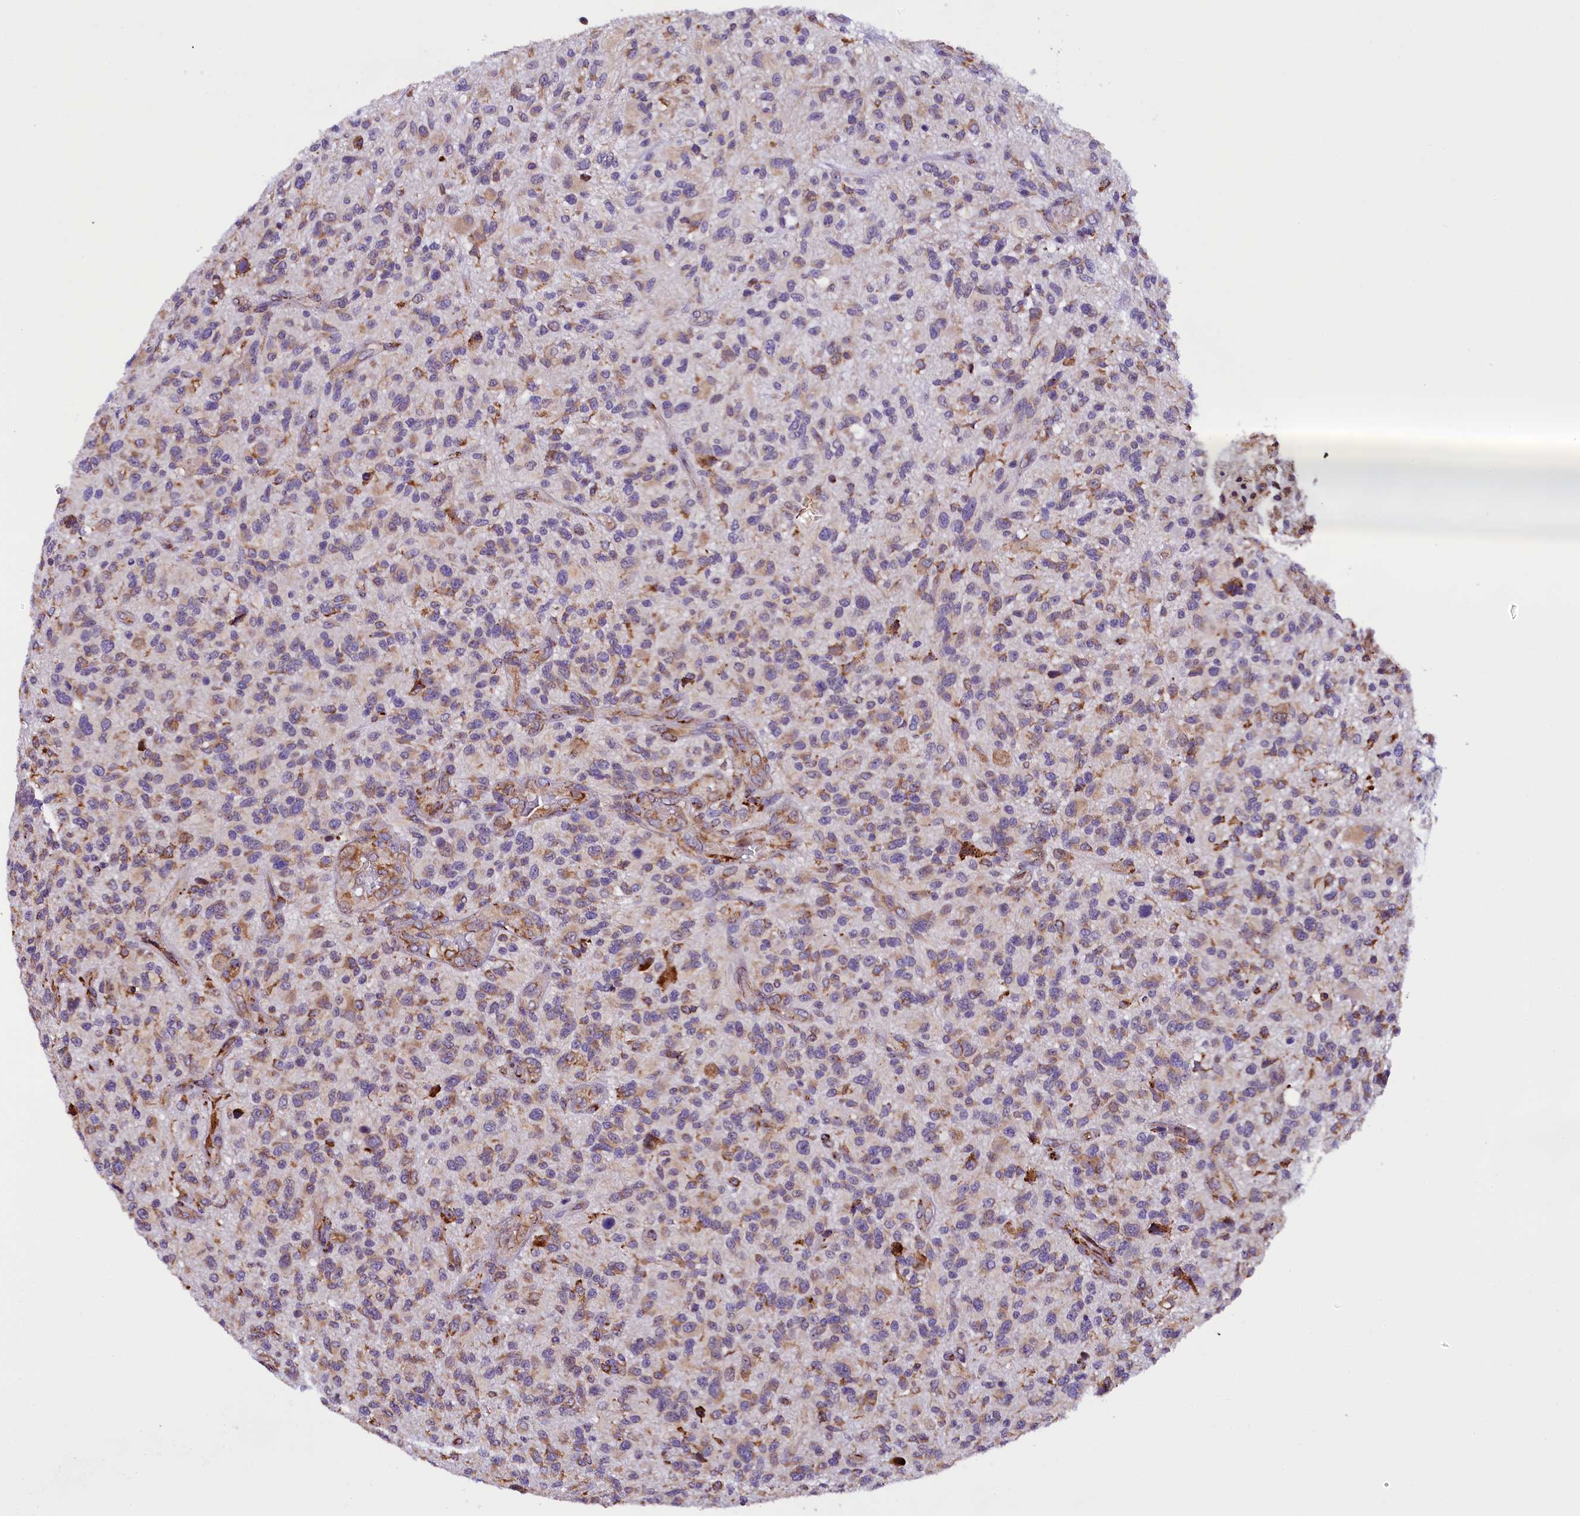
{"staining": {"intensity": "moderate", "quantity": "<25%", "location": "cytoplasmic/membranous"}, "tissue": "glioma", "cell_type": "Tumor cells", "image_type": "cancer", "snomed": [{"axis": "morphology", "description": "Glioma, malignant, High grade"}, {"axis": "topography", "description": "Brain"}], "caption": "A histopathology image showing moderate cytoplasmic/membranous staining in approximately <25% of tumor cells in glioma, as visualized by brown immunohistochemical staining.", "gene": "CAPS2", "patient": {"sex": "male", "age": 47}}